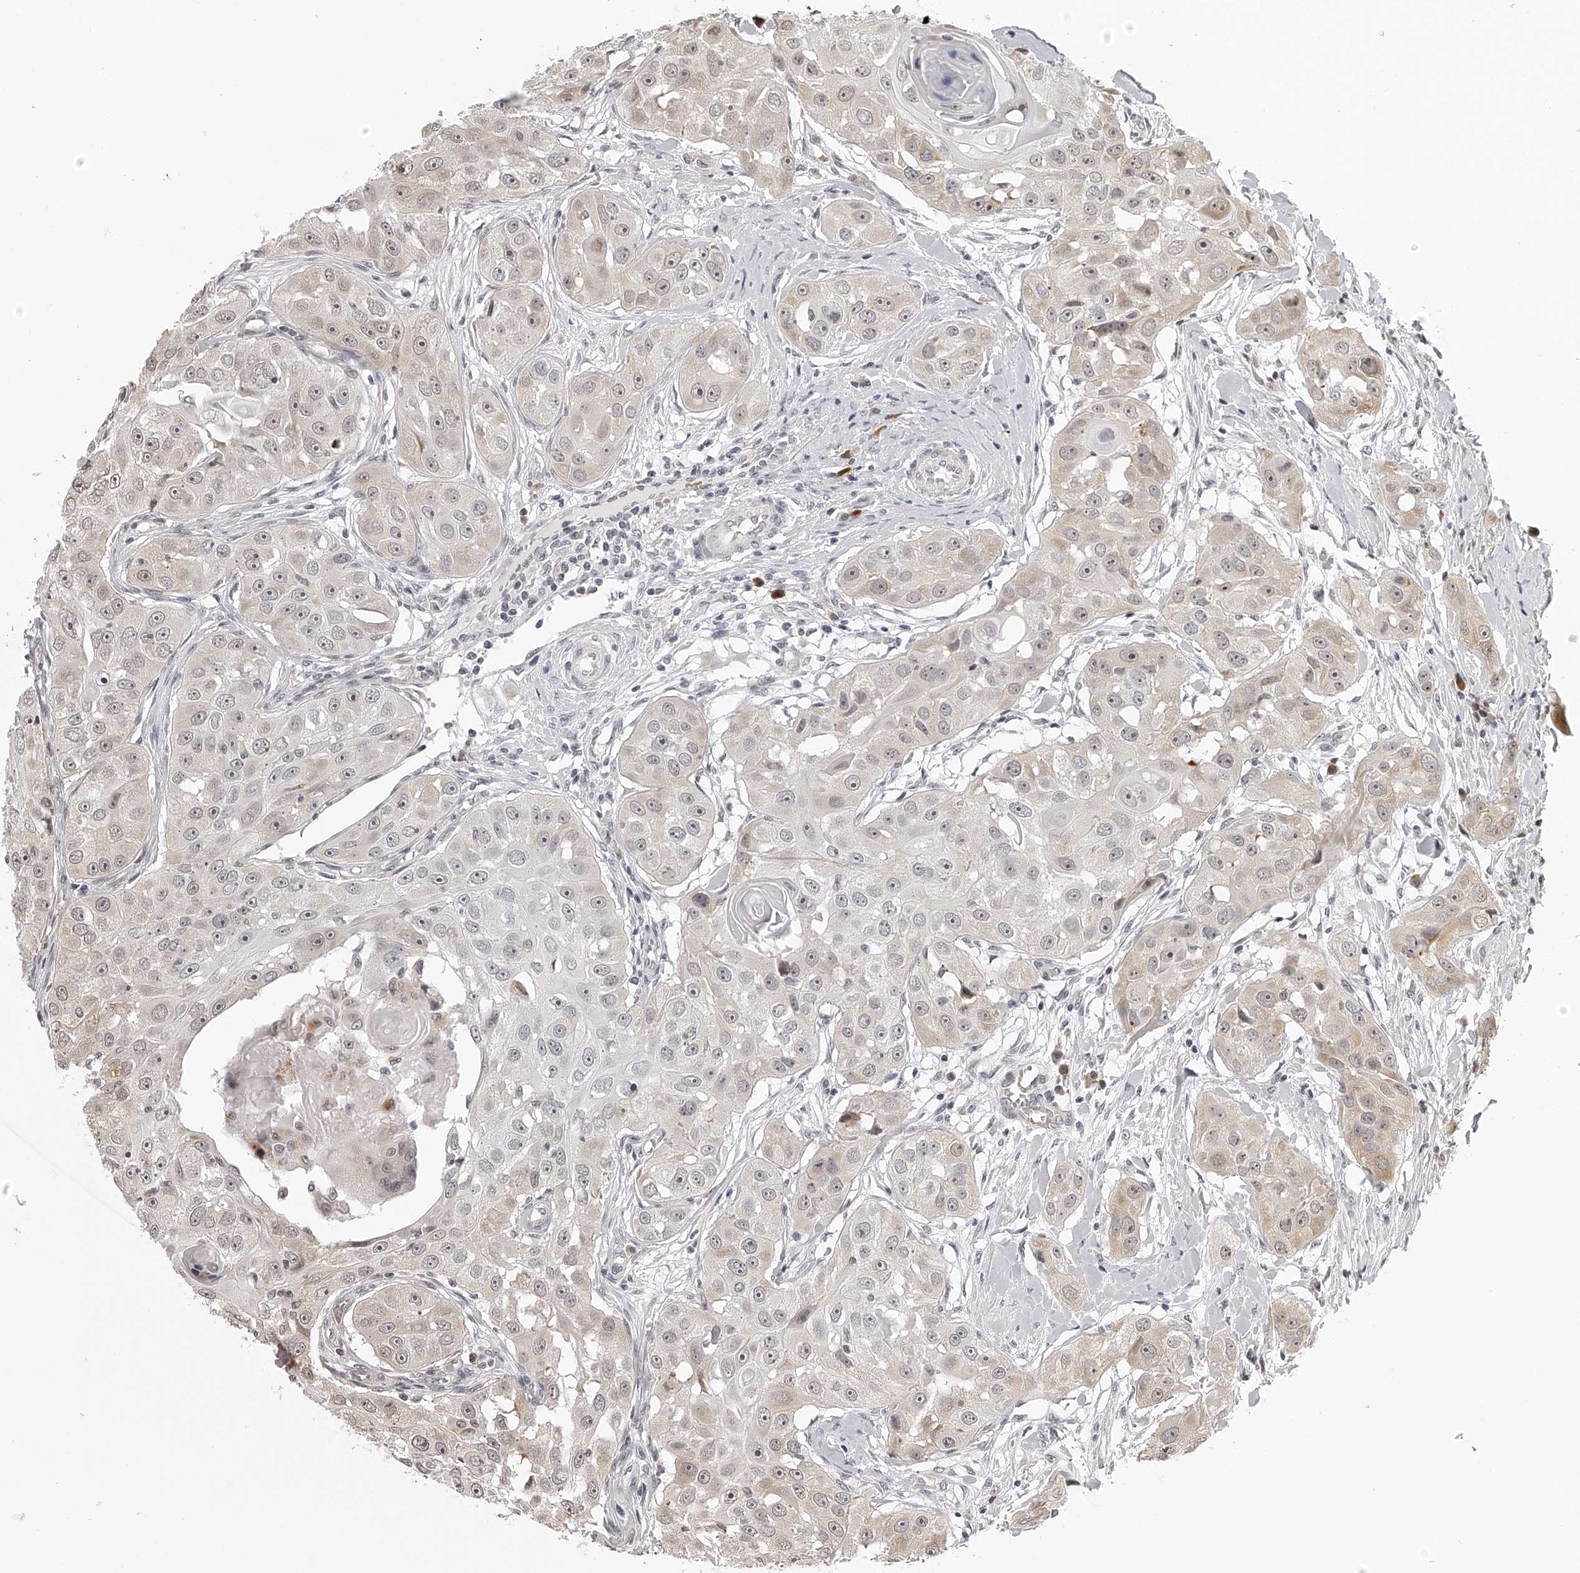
{"staining": {"intensity": "weak", "quantity": "<25%", "location": "cytoplasmic/membranous"}, "tissue": "head and neck cancer", "cell_type": "Tumor cells", "image_type": "cancer", "snomed": [{"axis": "morphology", "description": "Normal tissue, NOS"}, {"axis": "morphology", "description": "Squamous cell carcinoma, NOS"}, {"axis": "topography", "description": "Skeletal muscle"}, {"axis": "topography", "description": "Head-Neck"}], "caption": "High power microscopy photomicrograph of an IHC micrograph of head and neck squamous cell carcinoma, revealing no significant positivity in tumor cells.", "gene": "ODF2L", "patient": {"sex": "male", "age": 51}}